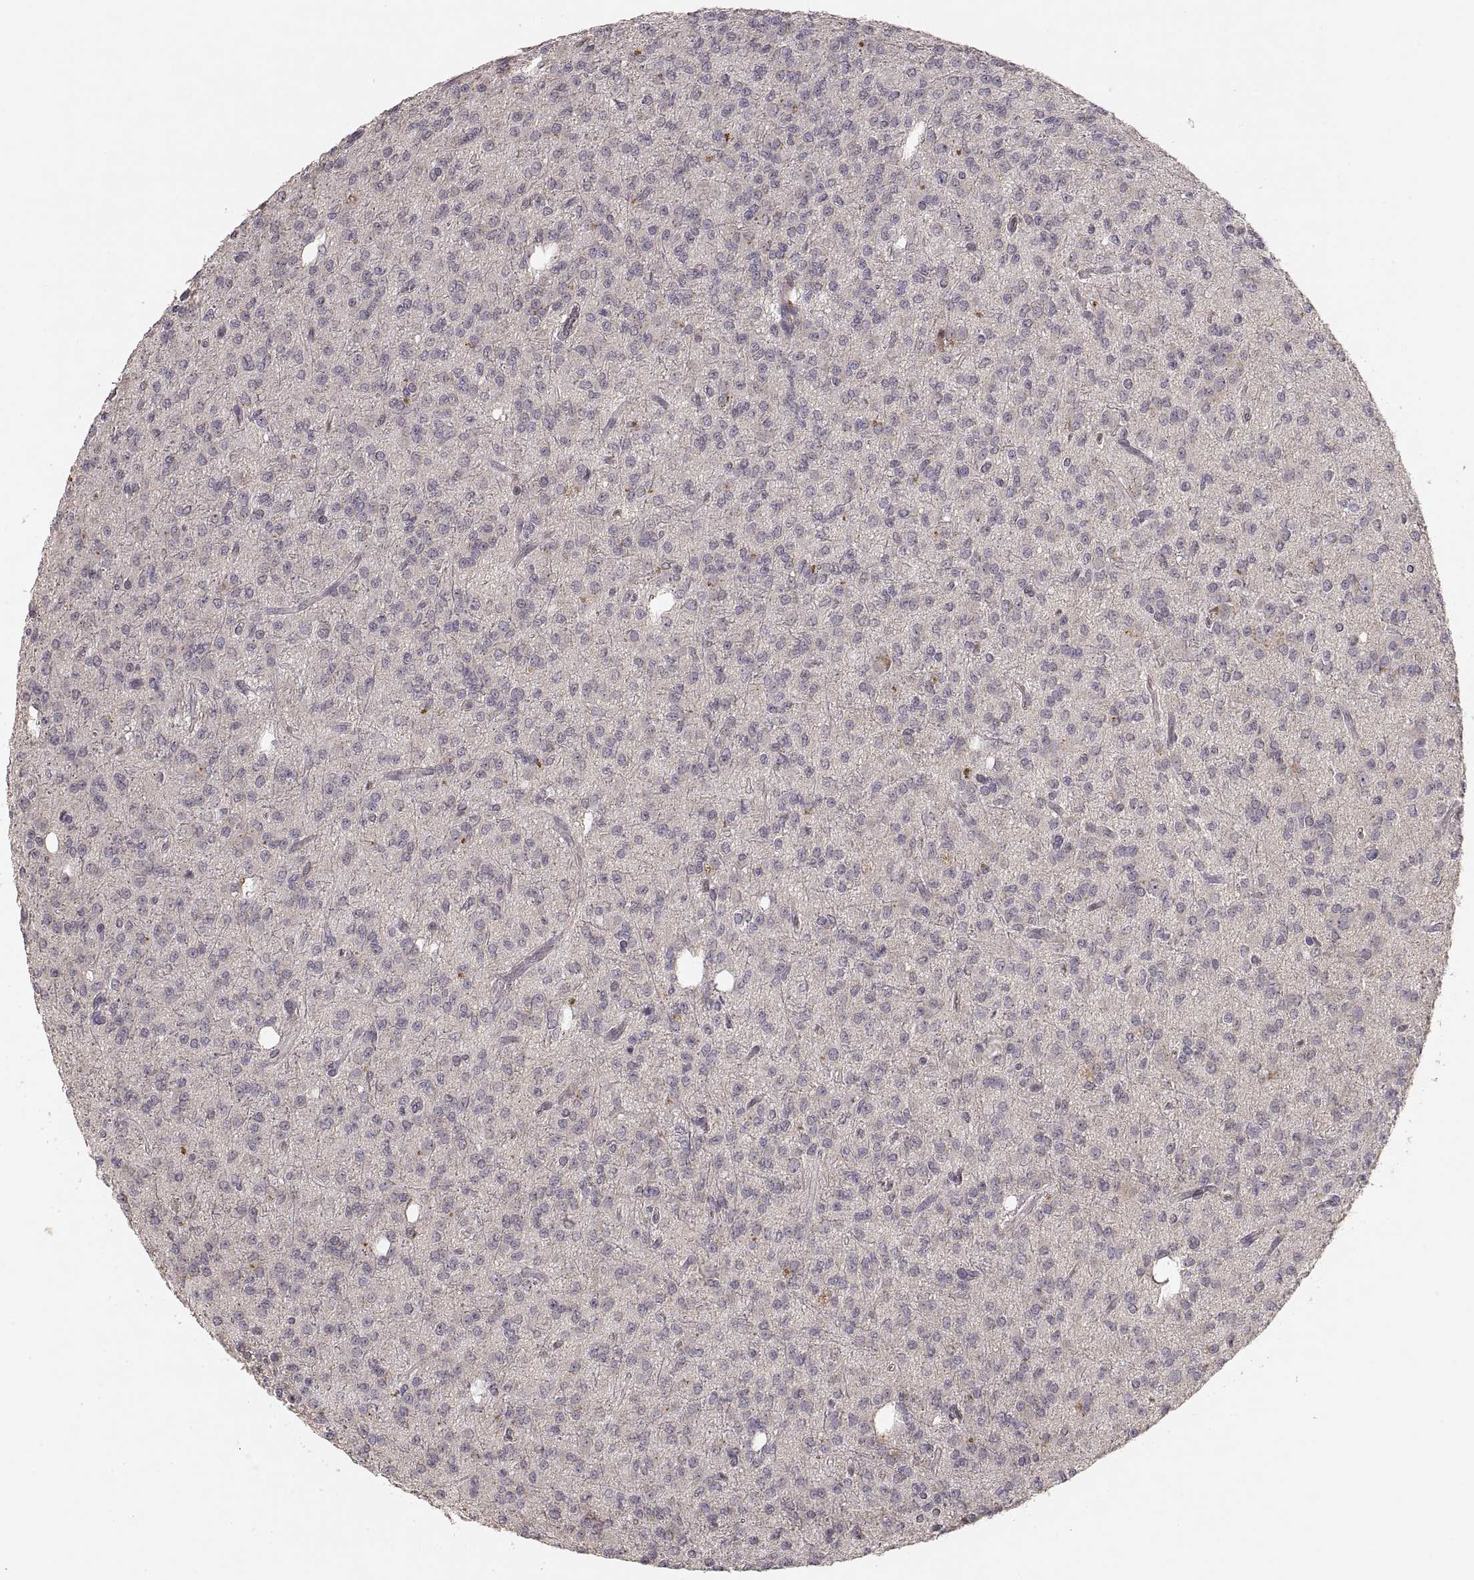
{"staining": {"intensity": "negative", "quantity": "none", "location": "none"}, "tissue": "glioma", "cell_type": "Tumor cells", "image_type": "cancer", "snomed": [{"axis": "morphology", "description": "Glioma, malignant, Low grade"}, {"axis": "topography", "description": "Brain"}], "caption": "An immunohistochemistry image of malignant glioma (low-grade) is shown. There is no staining in tumor cells of malignant glioma (low-grade).", "gene": "LAMC2", "patient": {"sex": "male", "age": 27}}